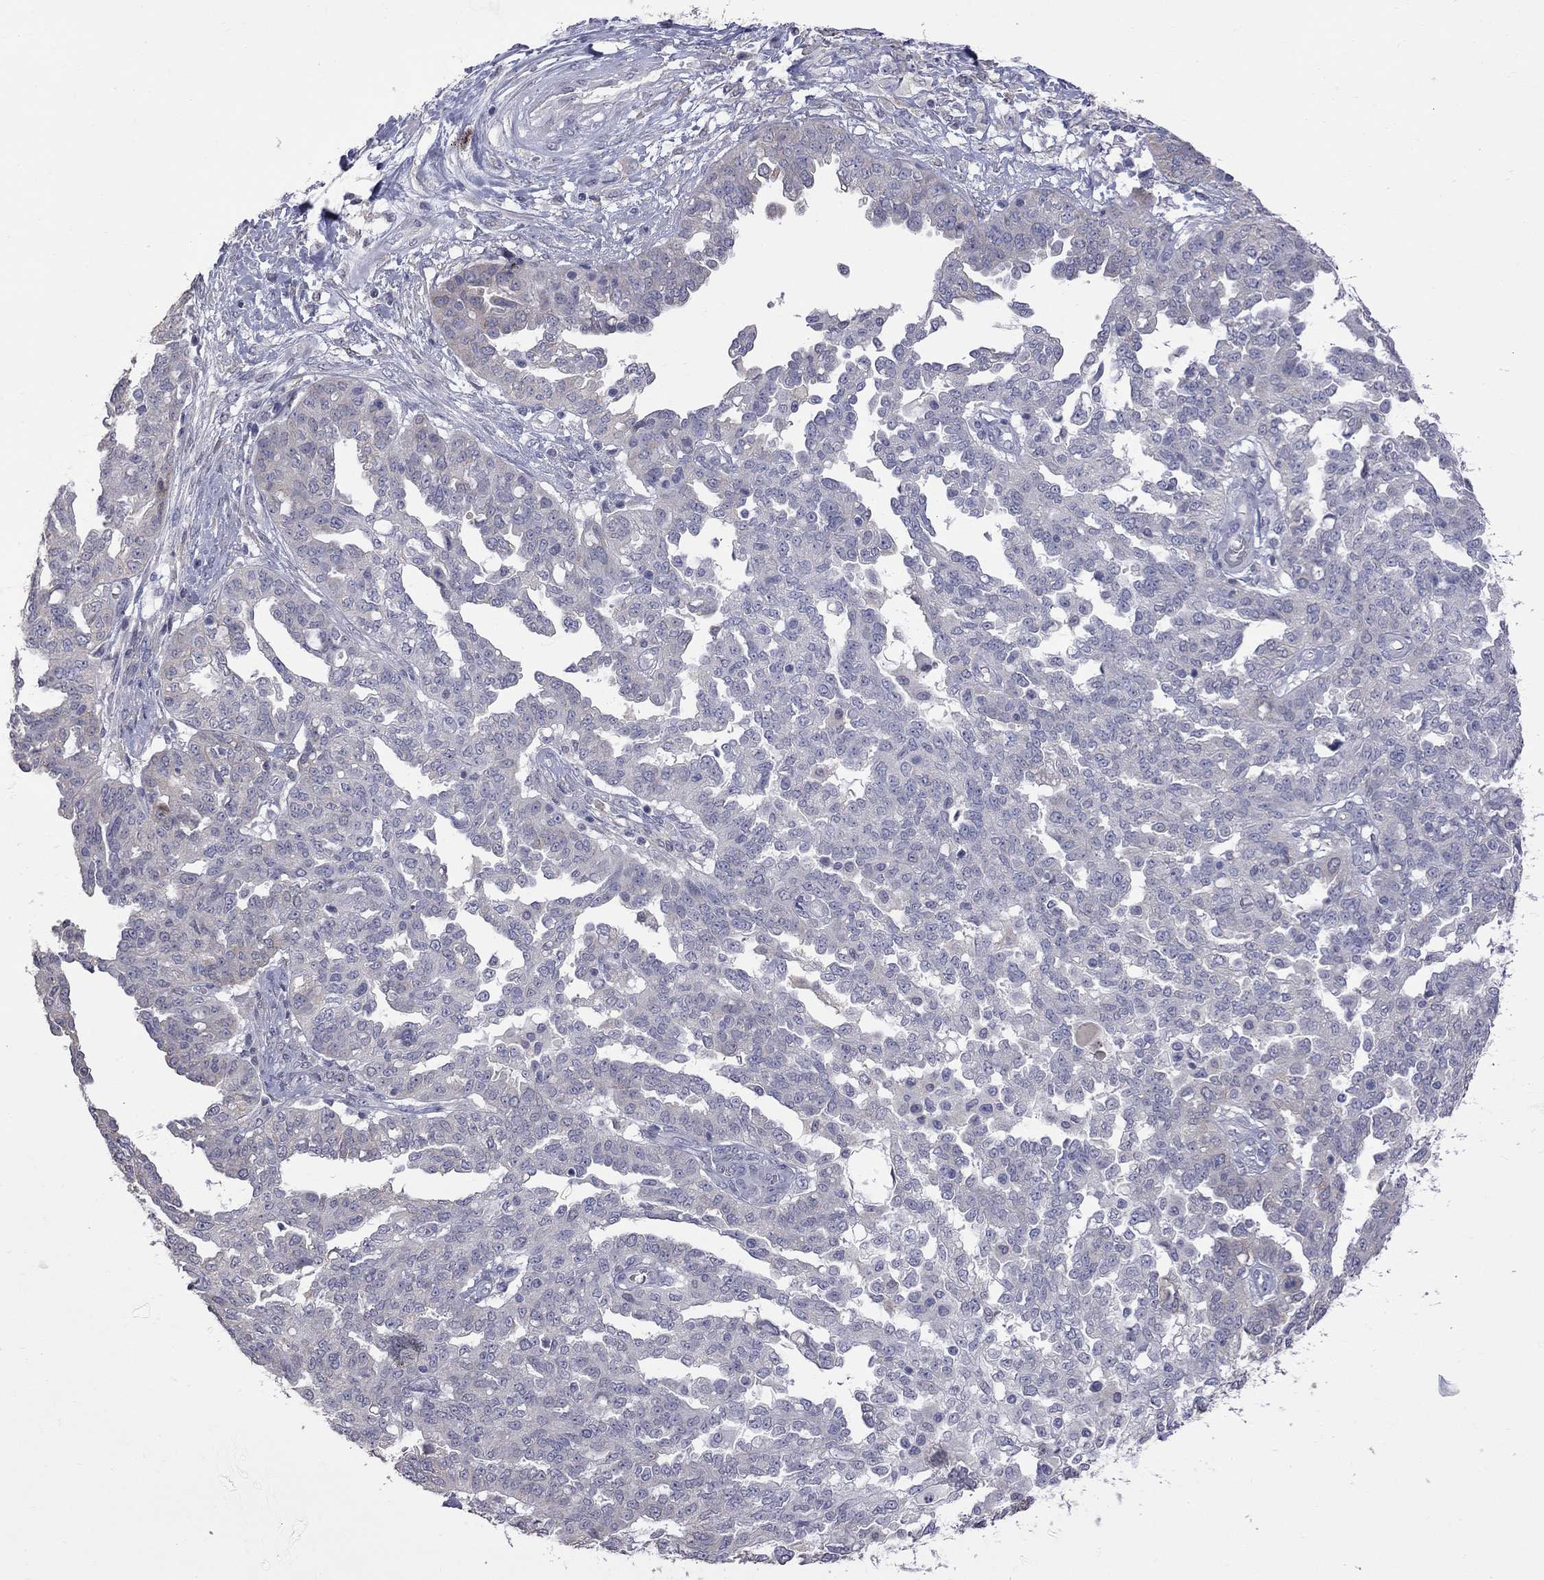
{"staining": {"intensity": "negative", "quantity": "none", "location": "none"}, "tissue": "ovarian cancer", "cell_type": "Tumor cells", "image_type": "cancer", "snomed": [{"axis": "morphology", "description": "Cystadenocarcinoma, serous, NOS"}, {"axis": "topography", "description": "Ovary"}], "caption": "Ovarian cancer was stained to show a protein in brown. There is no significant positivity in tumor cells.", "gene": "HYLS1", "patient": {"sex": "female", "age": 67}}